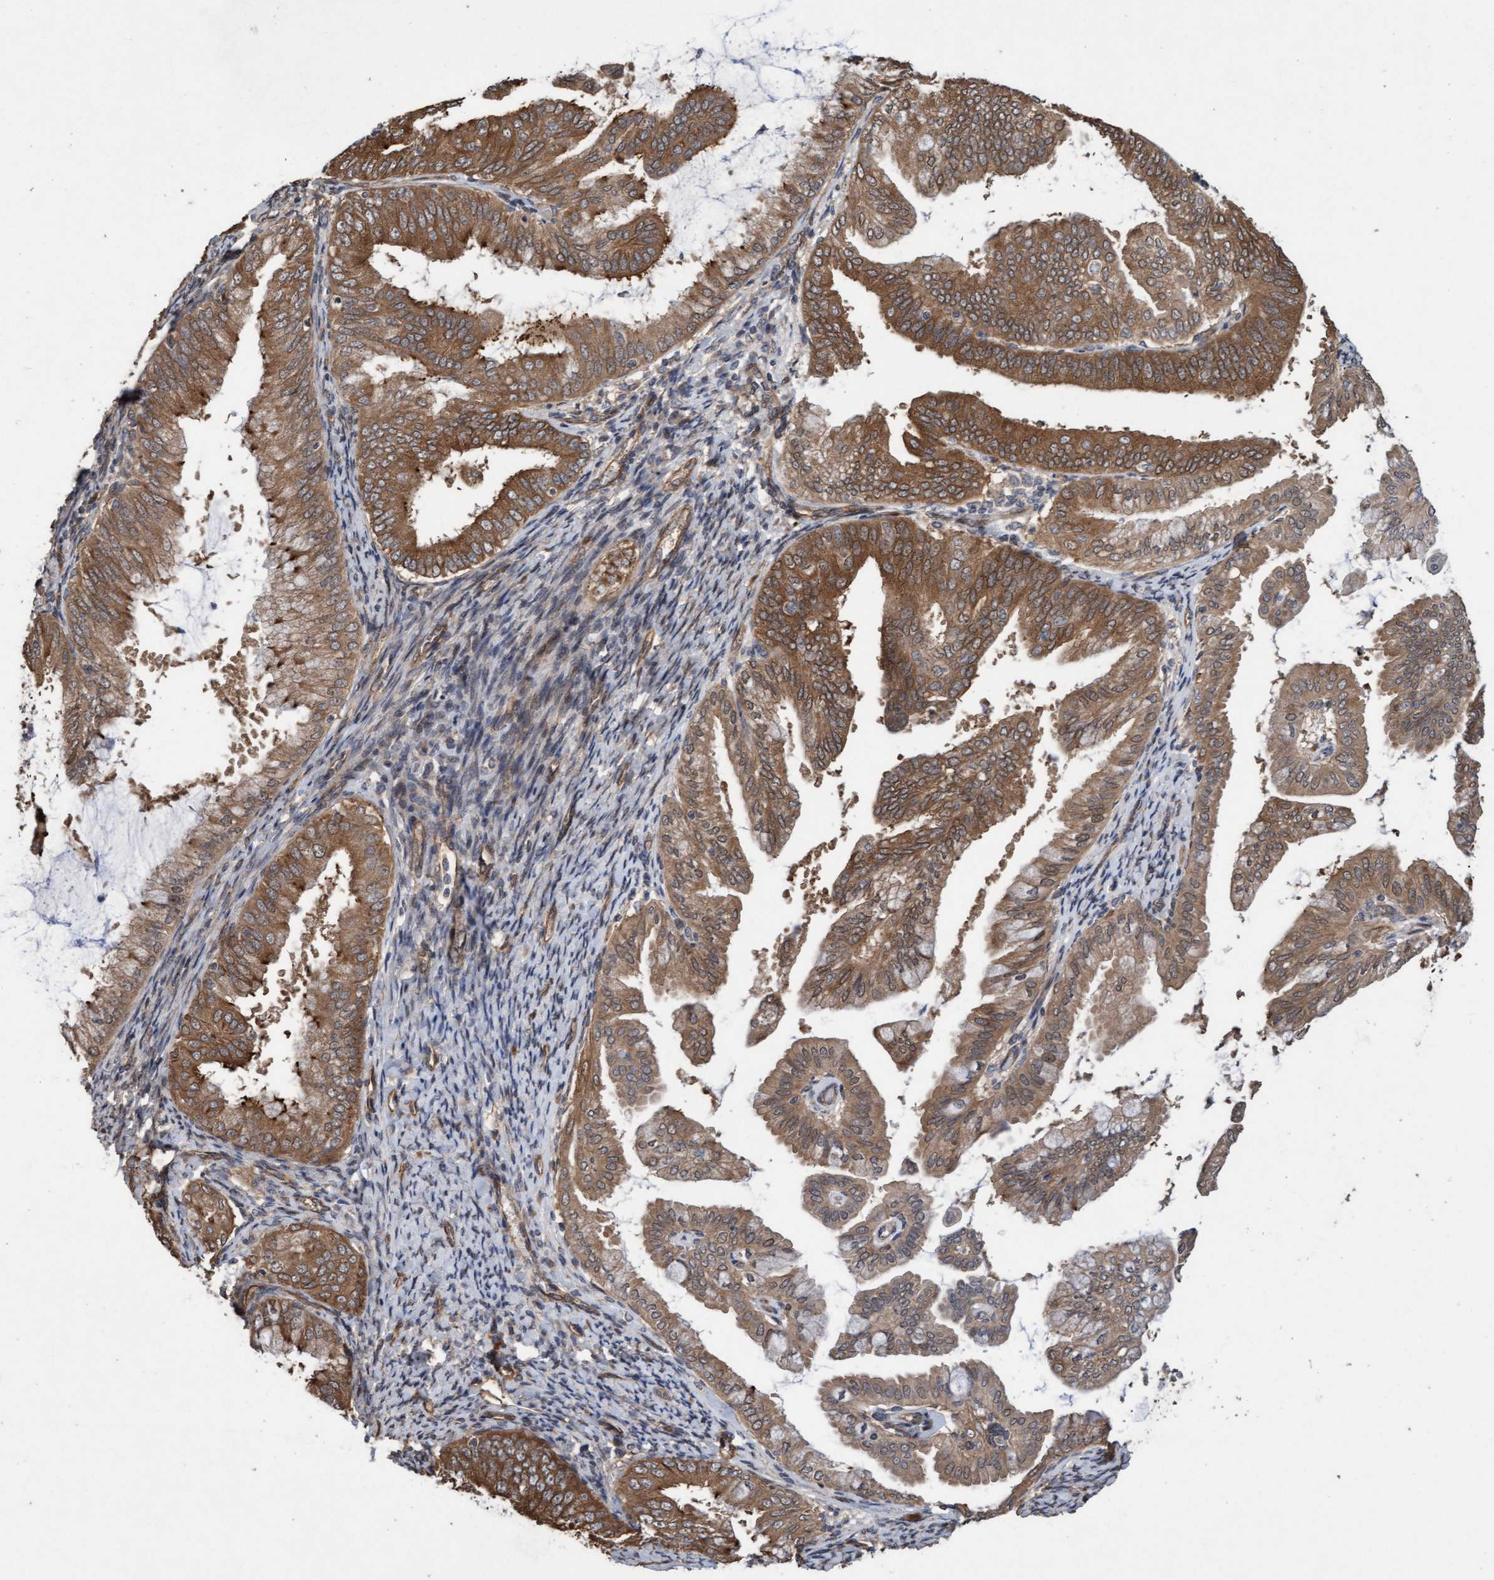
{"staining": {"intensity": "strong", "quantity": ">75%", "location": "cytoplasmic/membranous,nuclear"}, "tissue": "endometrial cancer", "cell_type": "Tumor cells", "image_type": "cancer", "snomed": [{"axis": "morphology", "description": "Adenocarcinoma, NOS"}, {"axis": "topography", "description": "Endometrium"}], "caption": "Immunohistochemical staining of endometrial cancer exhibits high levels of strong cytoplasmic/membranous and nuclear protein expression in about >75% of tumor cells. Using DAB (brown) and hematoxylin (blue) stains, captured at high magnification using brightfield microscopy.", "gene": "CDC42EP4", "patient": {"sex": "female", "age": 63}}